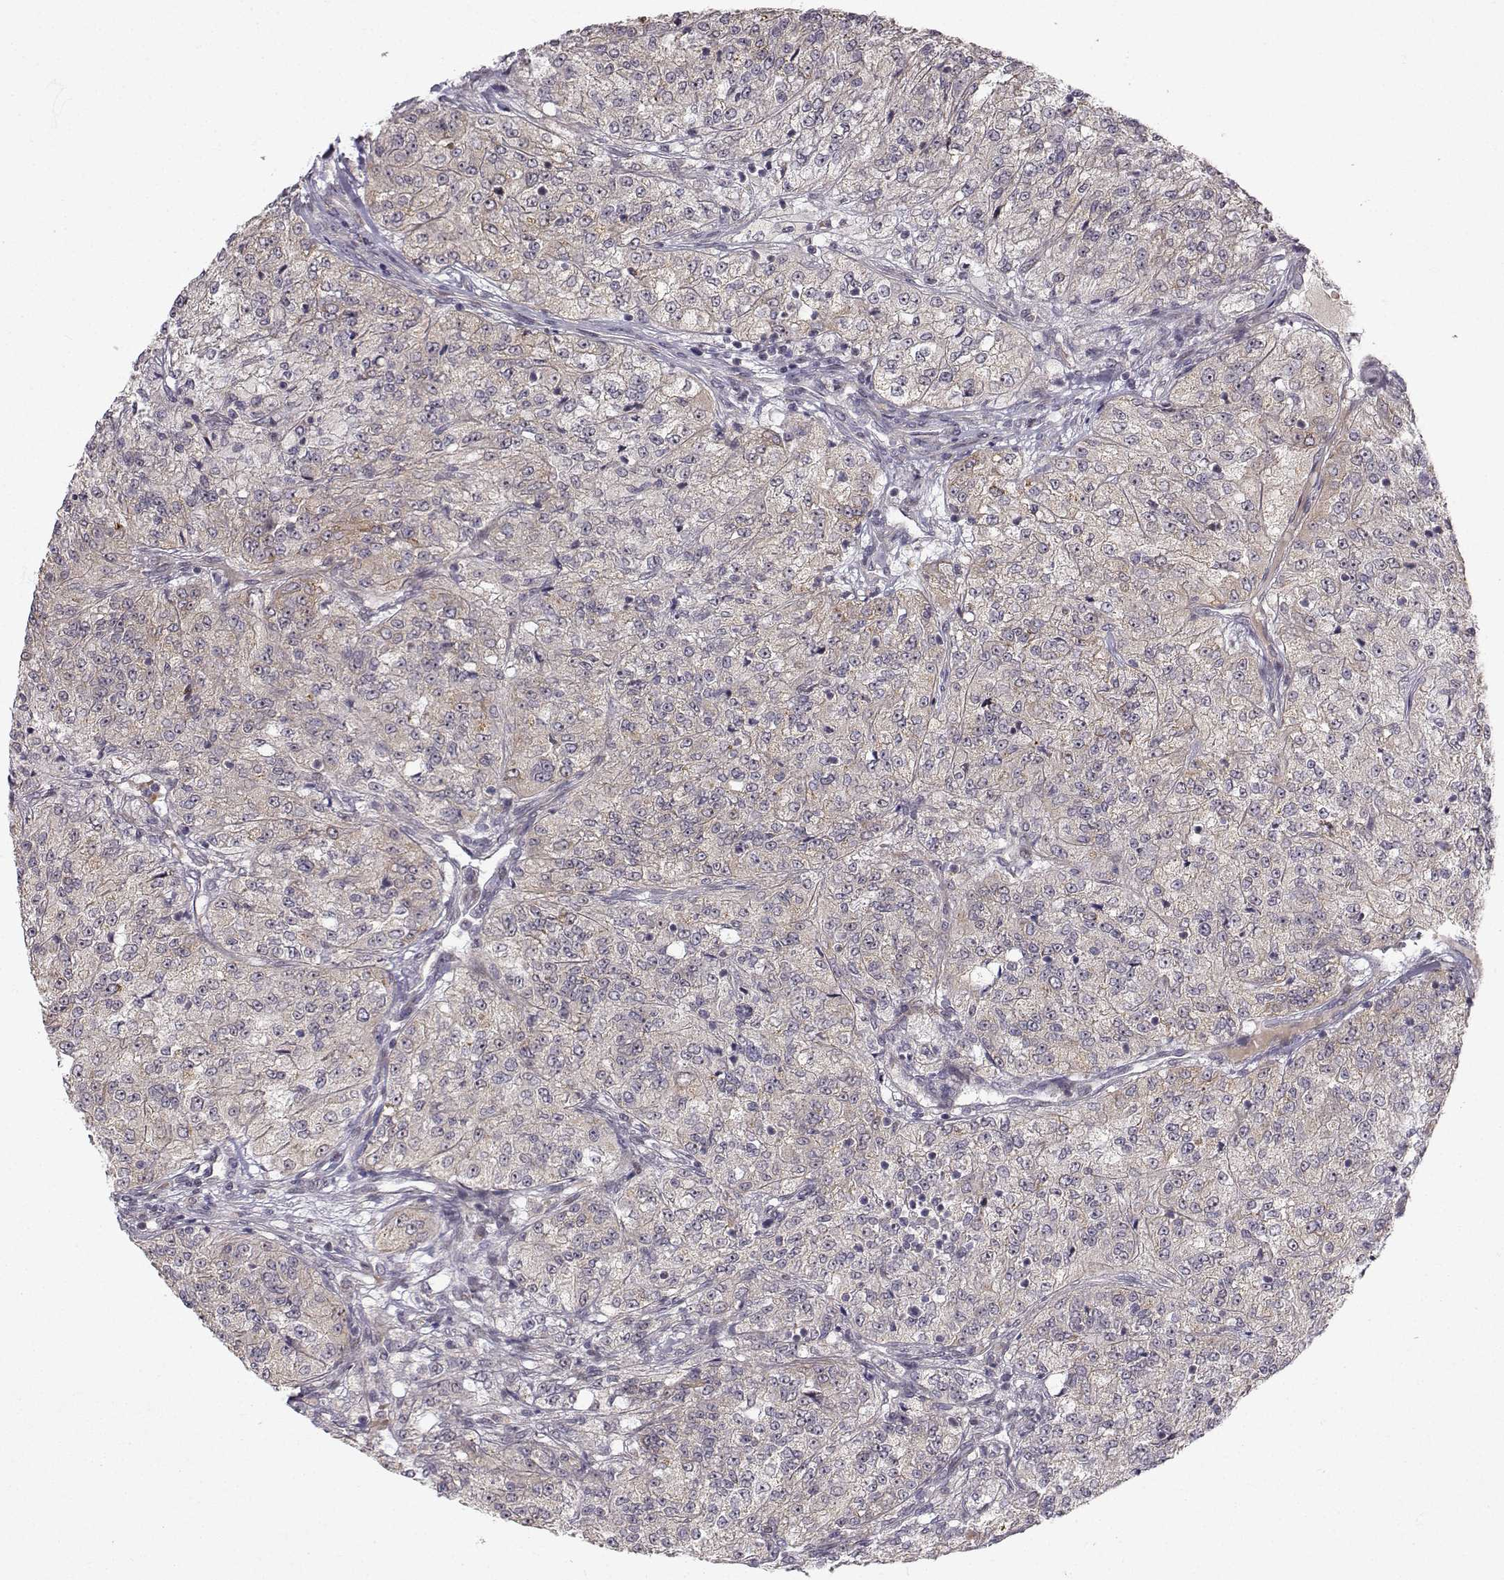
{"staining": {"intensity": "weak", "quantity": "<25%", "location": "cytoplasmic/membranous"}, "tissue": "renal cancer", "cell_type": "Tumor cells", "image_type": "cancer", "snomed": [{"axis": "morphology", "description": "Adenocarcinoma, NOS"}, {"axis": "topography", "description": "Kidney"}], "caption": "Histopathology image shows no protein staining in tumor cells of renal adenocarcinoma tissue.", "gene": "APC", "patient": {"sex": "female", "age": 63}}